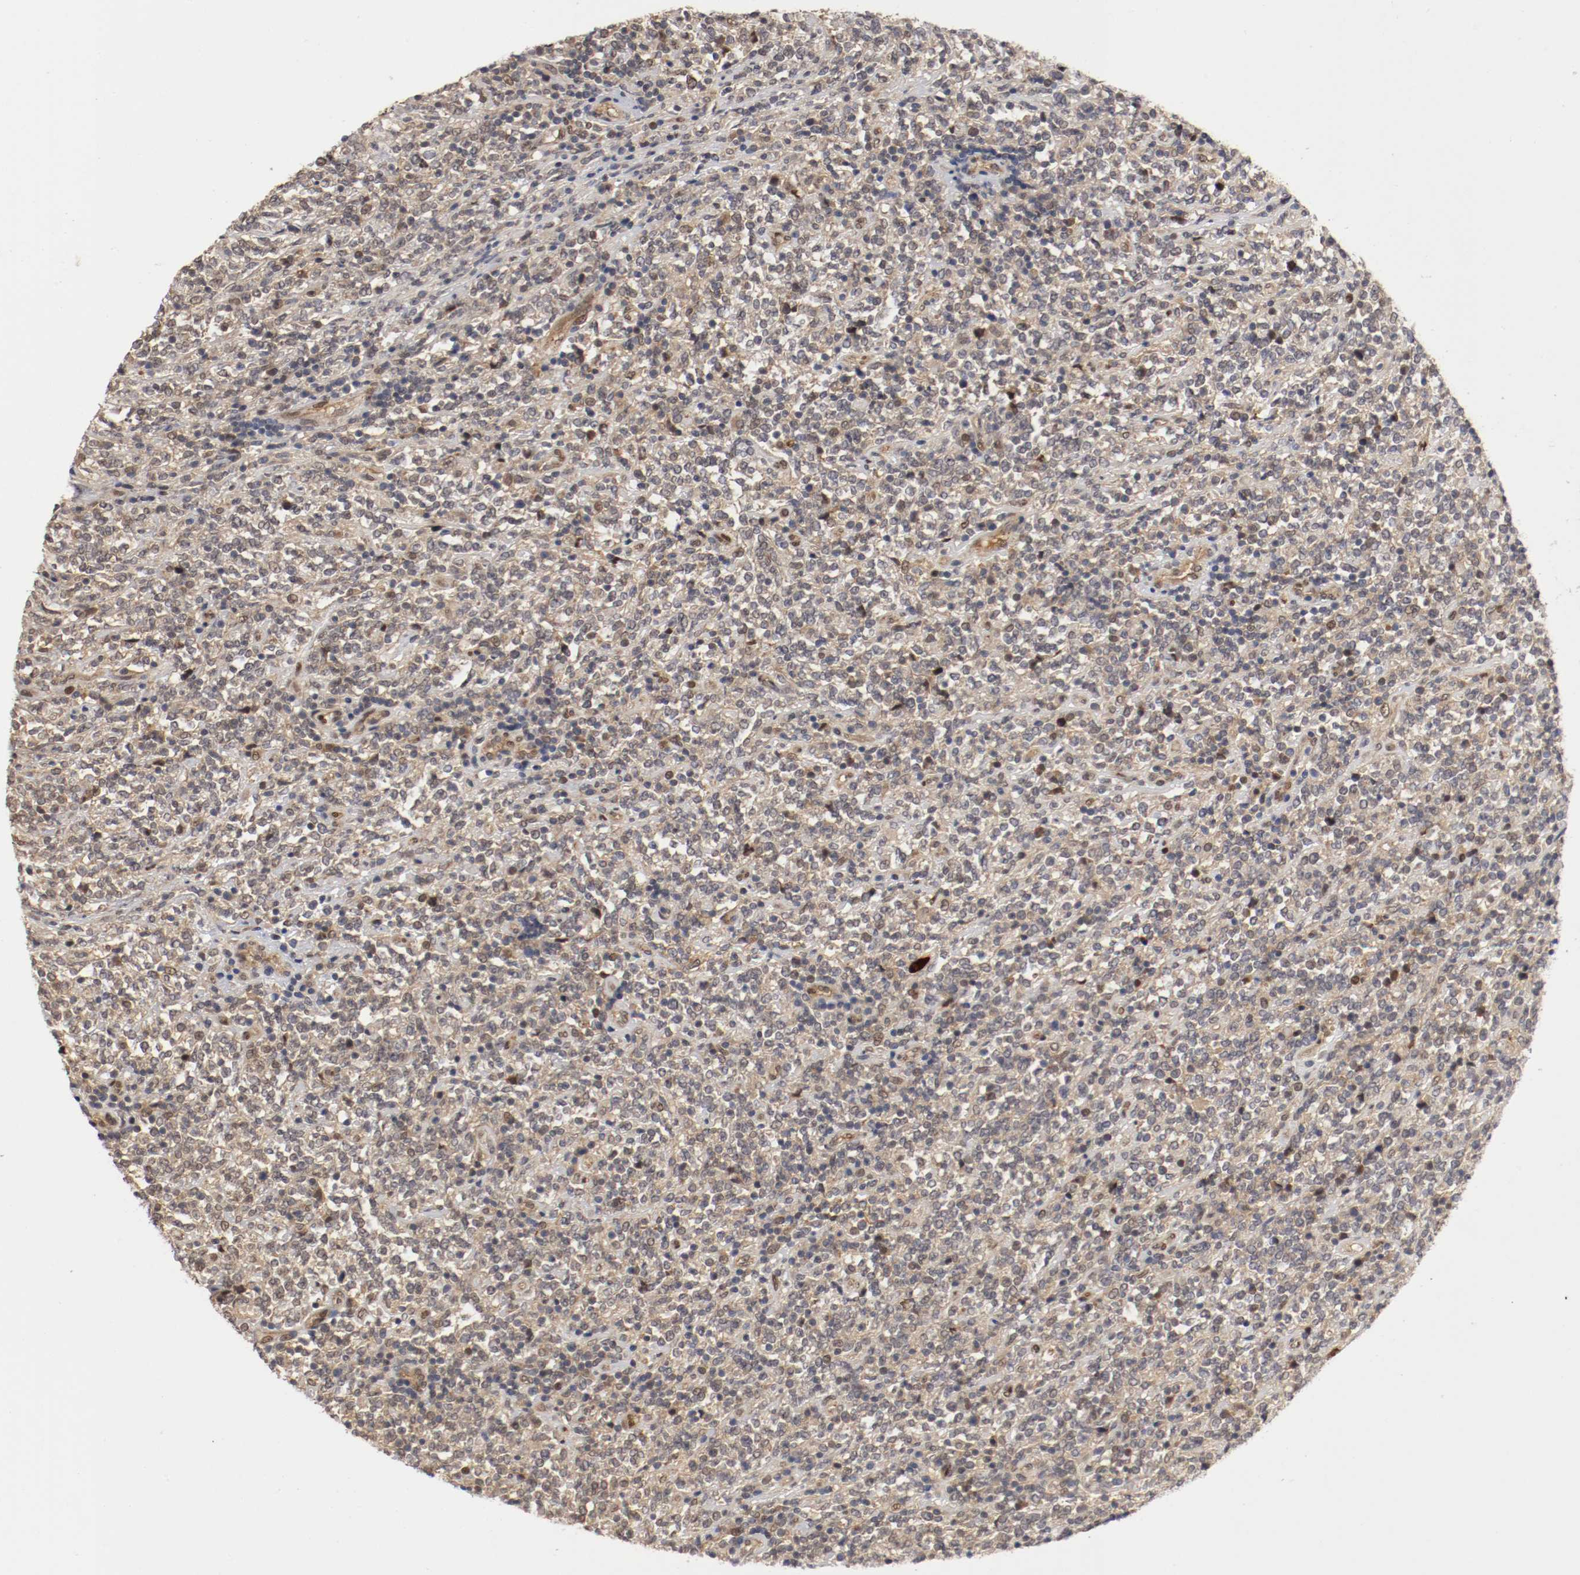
{"staining": {"intensity": "weak", "quantity": "25%-75%", "location": "cytoplasmic/membranous,nuclear"}, "tissue": "lymphoma", "cell_type": "Tumor cells", "image_type": "cancer", "snomed": [{"axis": "morphology", "description": "Malignant lymphoma, non-Hodgkin's type, High grade"}, {"axis": "topography", "description": "Soft tissue"}], "caption": "A brown stain highlights weak cytoplasmic/membranous and nuclear staining of a protein in human high-grade malignant lymphoma, non-Hodgkin's type tumor cells.", "gene": "DNMT3B", "patient": {"sex": "male", "age": 18}}